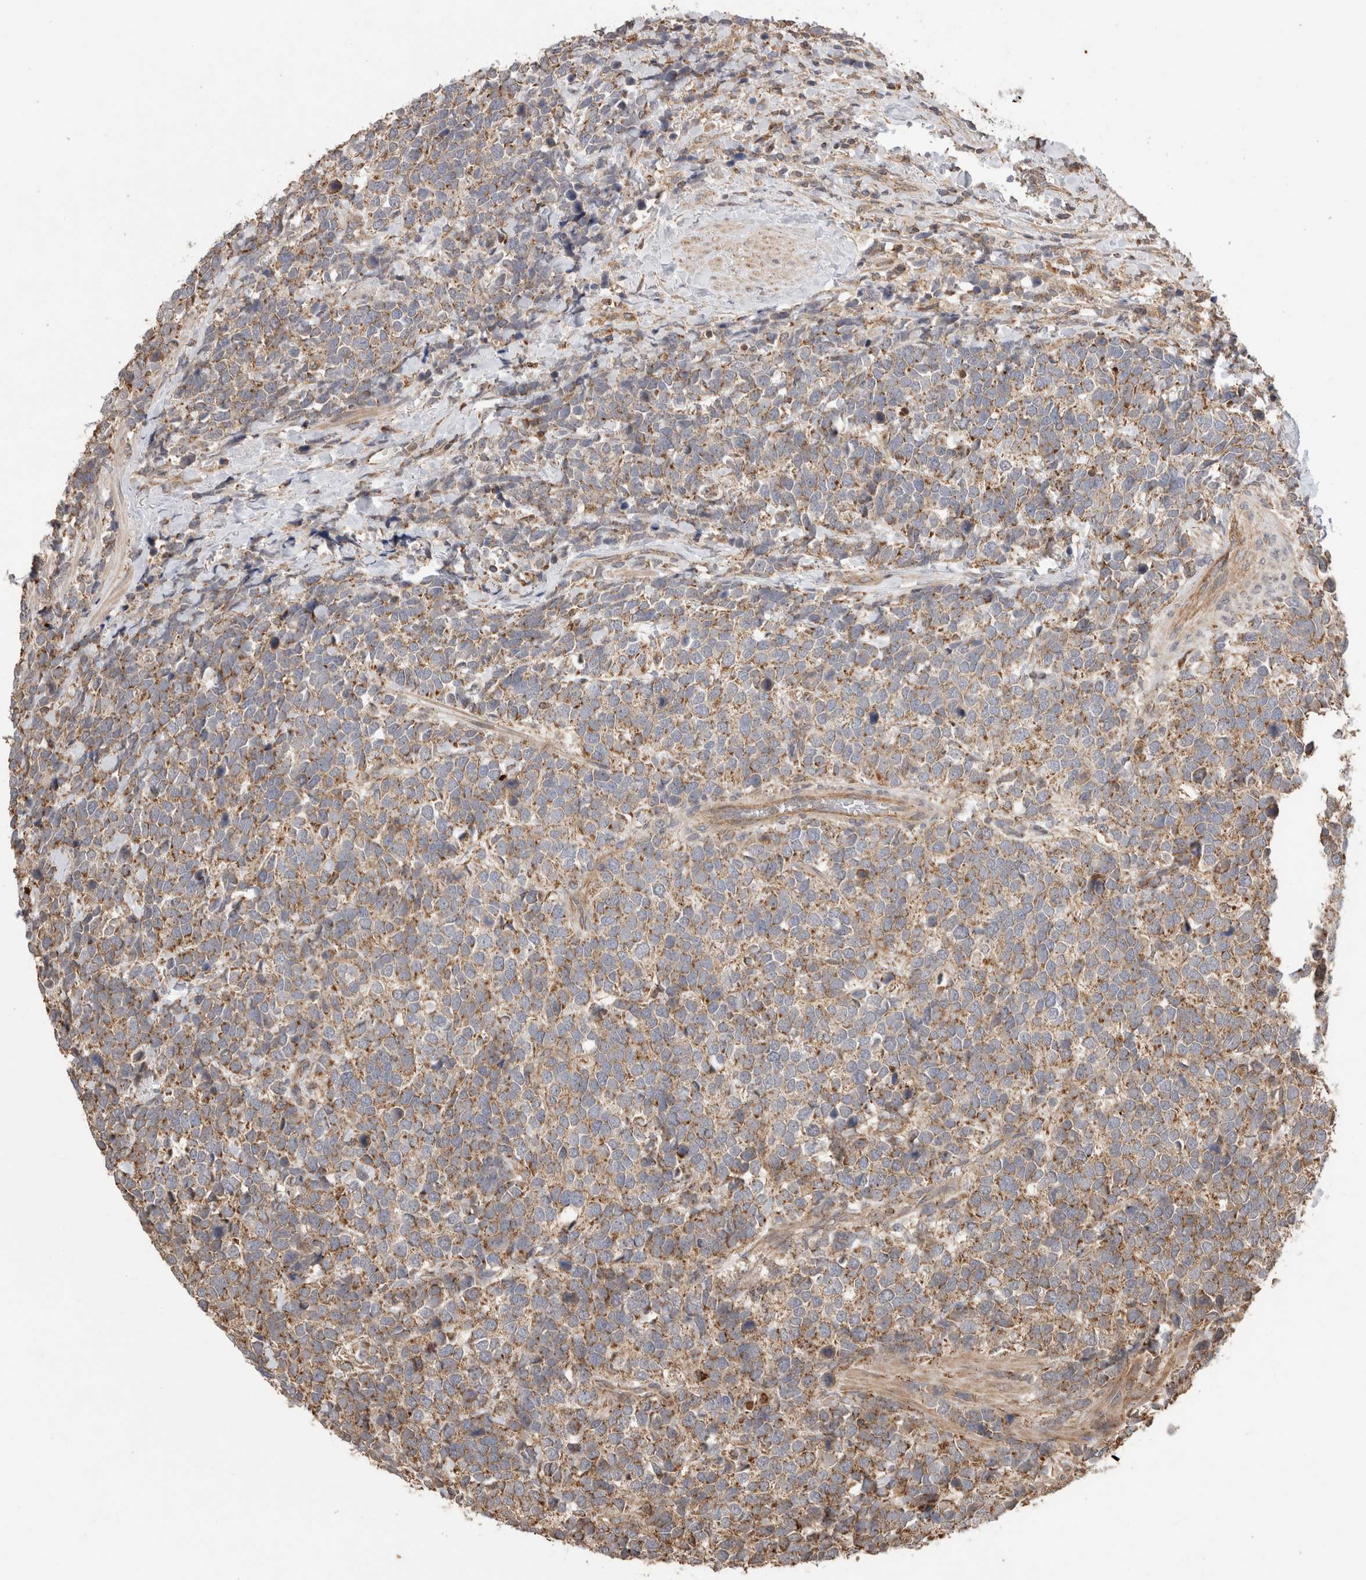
{"staining": {"intensity": "strong", "quantity": "25%-75%", "location": "cytoplasmic/membranous"}, "tissue": "urothelial cancer", "cell_type": "Tumor cells", "image_type": "cancer", "snomed": [{"axis": "morphology", "description": "Urothelial carcinoma, High grade"}, {"axis": "topography", "description": "Urinary bladder"}], "caption": "Immunohistochemistry (IHC) staining of urothelial cancer, which shows high levels of strong cytoplasmic/membranous expression in about 25%-75% of tumor cells indicating strong cytoplasmic/membranous protein positivity. The staining was performed using DAB (brown) for protein detection and nuclei were counterstained in hematoxylin (blue).", "gene": "IMMP2L", "patient": {"sex": "female", "age": 82}}